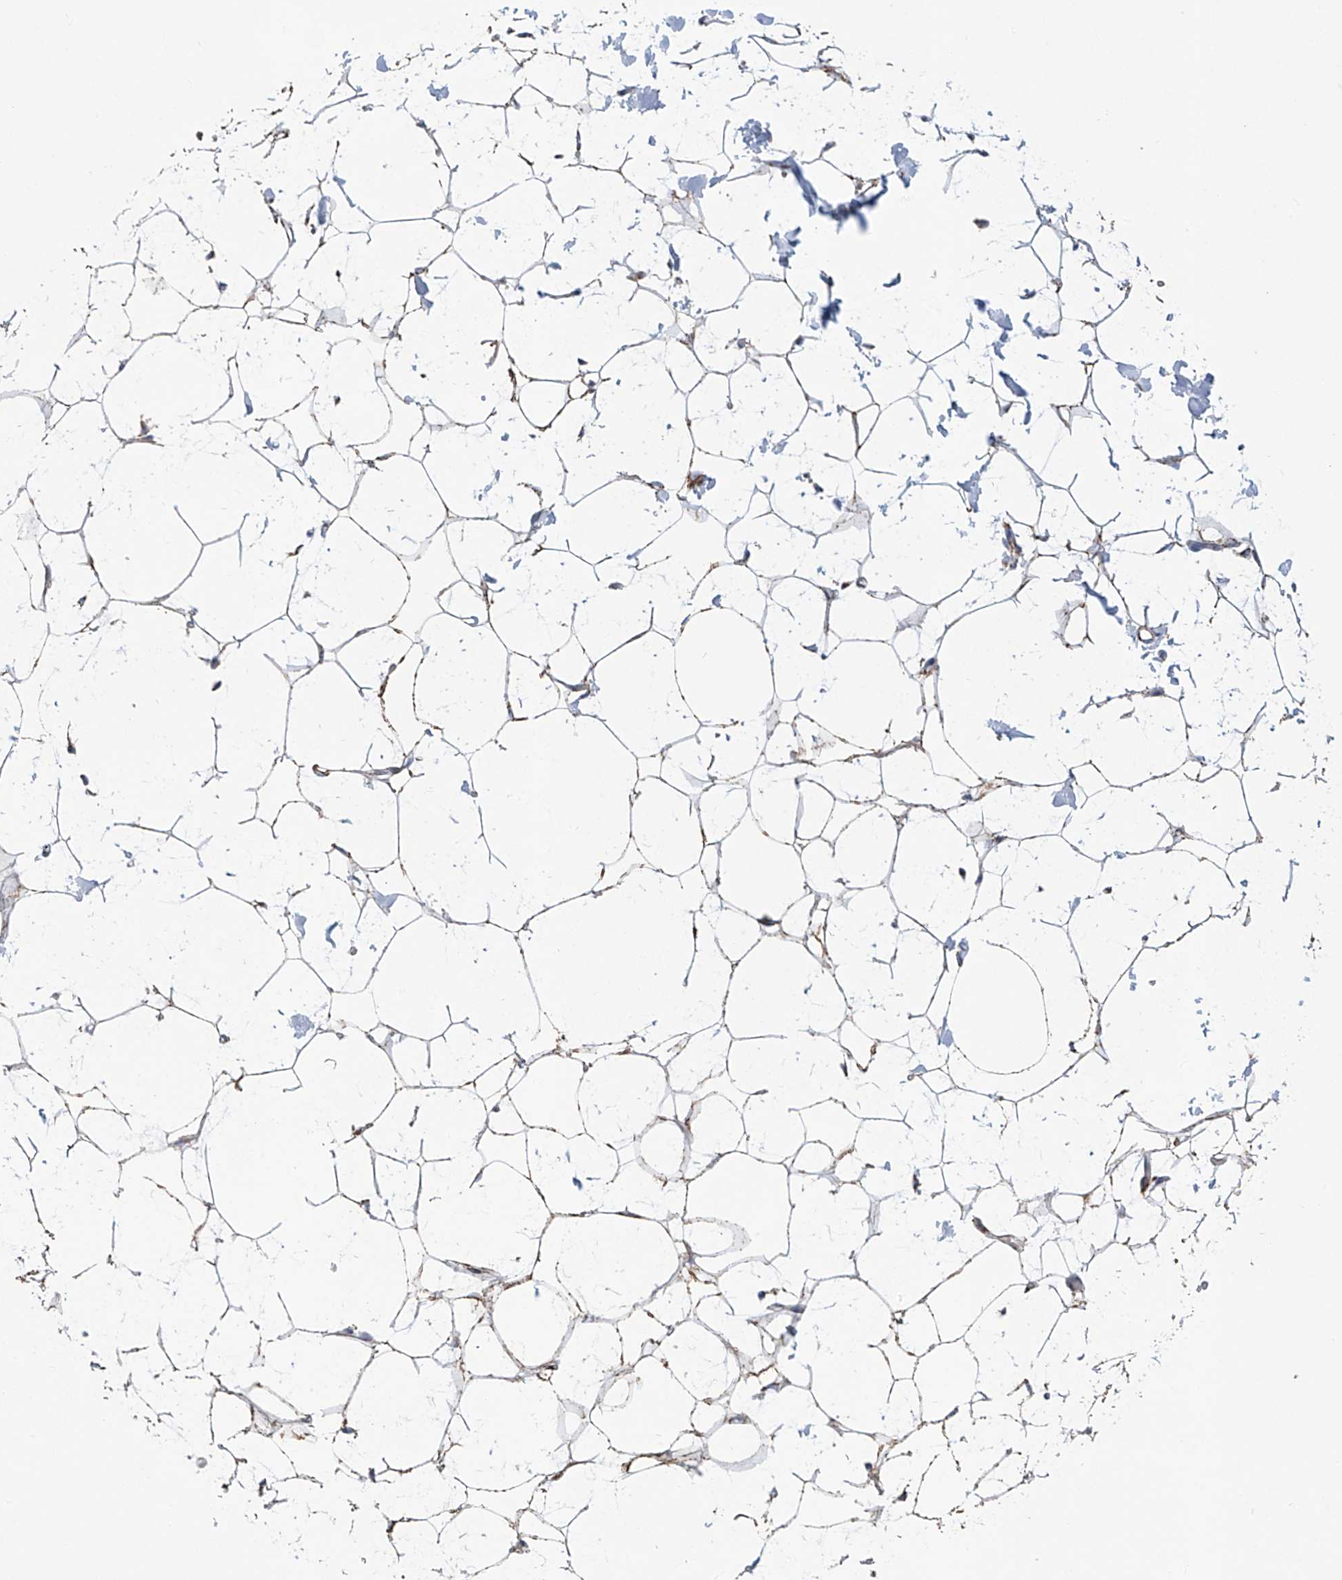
{"staining": {"intensity": "moderate", "quantity": ">75%", "location": "cytoplasmic/membranous"}, "tissue": "adipose tissue", "cell_type": "Adipocytes", "image_type": "normal", "snomed": [{"axis": "morphology", "description": "Normal tissue, NOS"}, {"axis": "topography", "description": "Breast"}], "caption": "Immunohistochemistry (DAB (3,3'-diaminobenzidine)) staining of unremarkable adipose tissue reveals moderate cytoplasmic/membranous protein positivity in about >75% of adipocytes.", "gene": "ALDH6A1", "patient": {"sex": "female", "age": 23}}